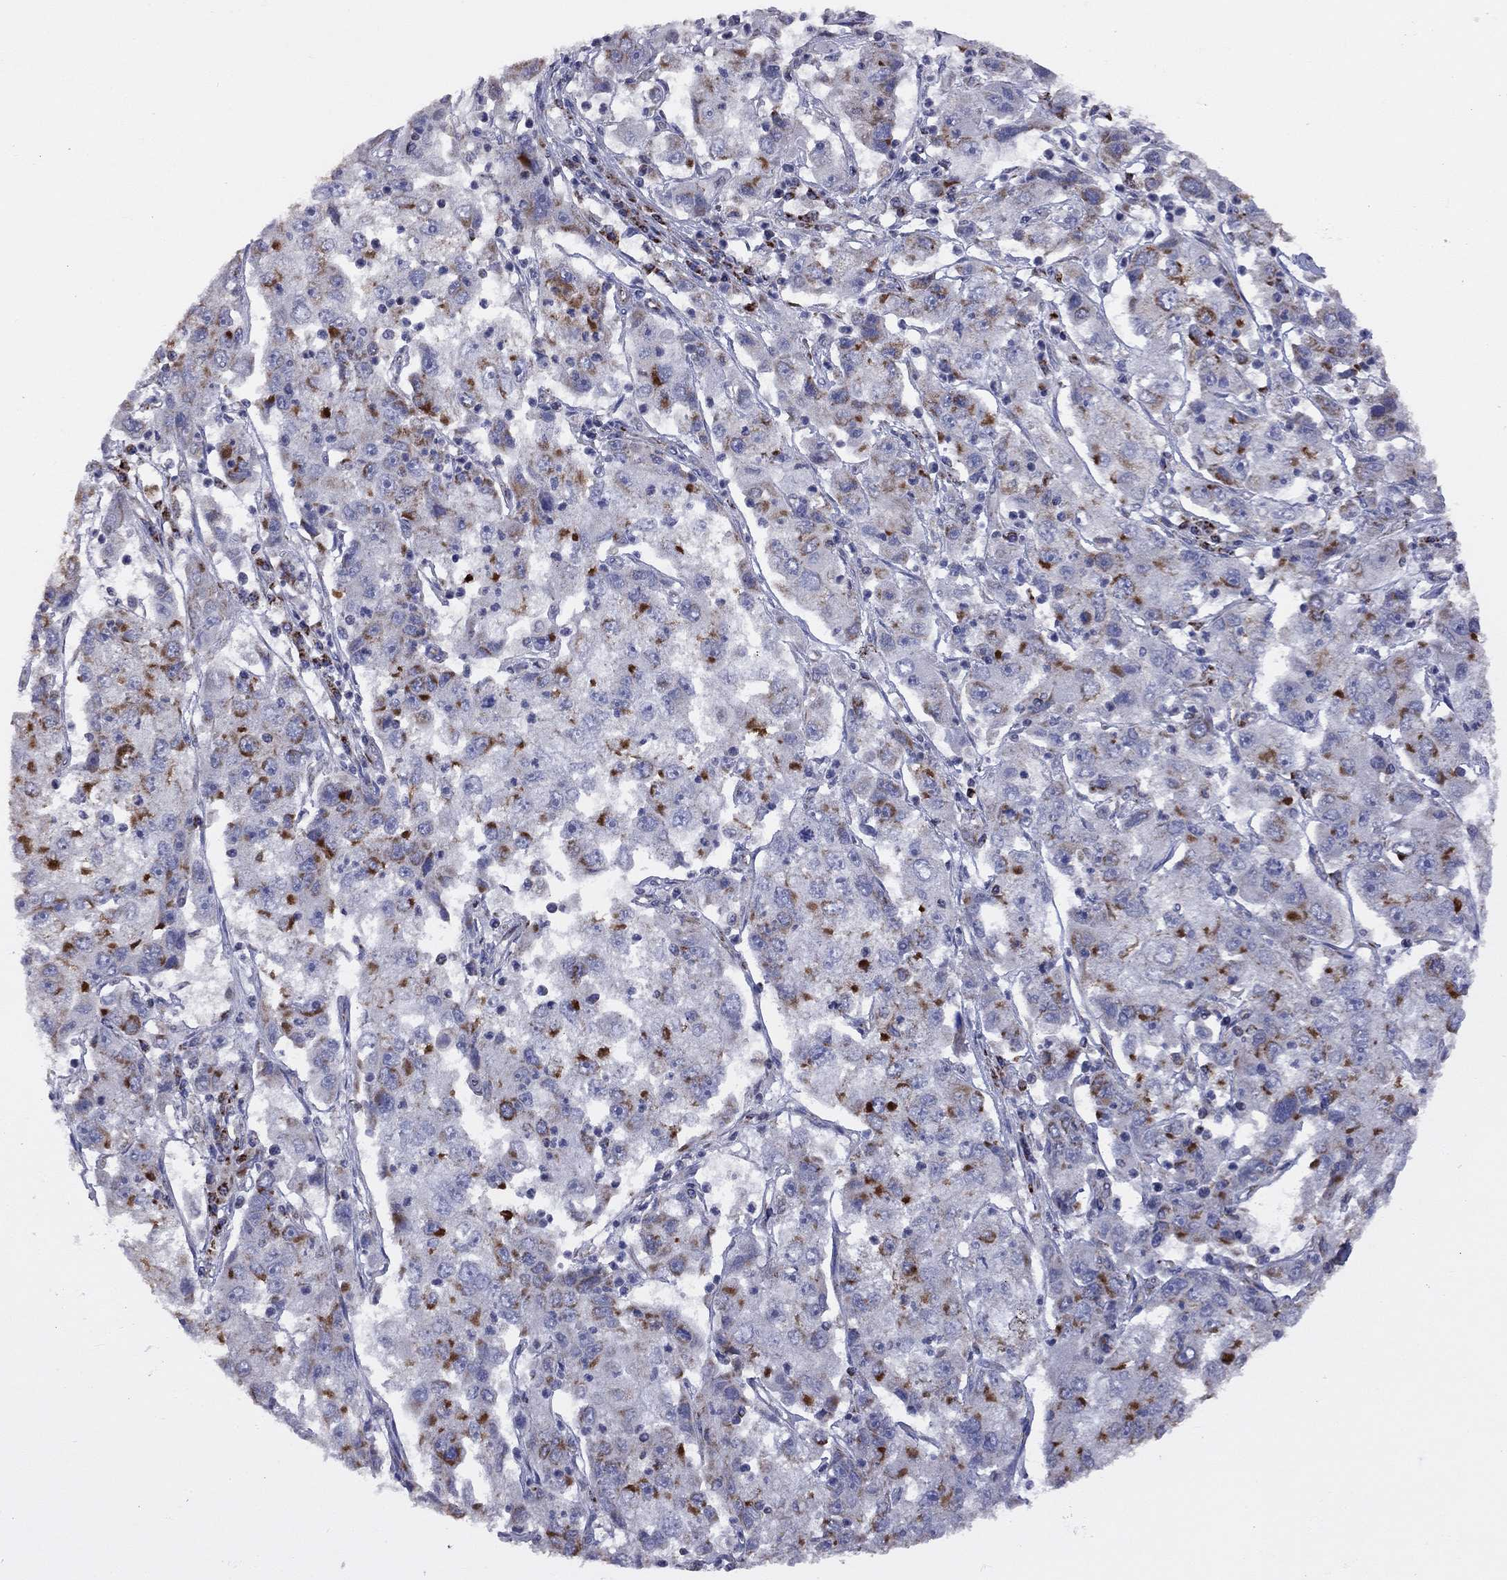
{"staining": {"intensity": "strong", "quantity": "<25%", "location": "cytoplasmic/membranous"}, "tissue": "cervical cancer", "cell_type": "Tumor cells", "image_type": "cancer", "snomed": [{"axis": "morphology", "description": "Squamous cell carcinoma, NOS"}, {"axis": "topography", "description": "Cervix"}], "caption": "Immunohistochemical staining of cervical squamous cell carcinoma shows medium levels of strong cytoplasmic/membranous protein positivity in about <25% of tumor cells. The protein of interest is stained brown, and the nuclei are stained in blue (DAB IHC with brightfield microscopy, high magnification).", "gene": "NDUFB1", "patient": {"sex": "female", "age": 36}}